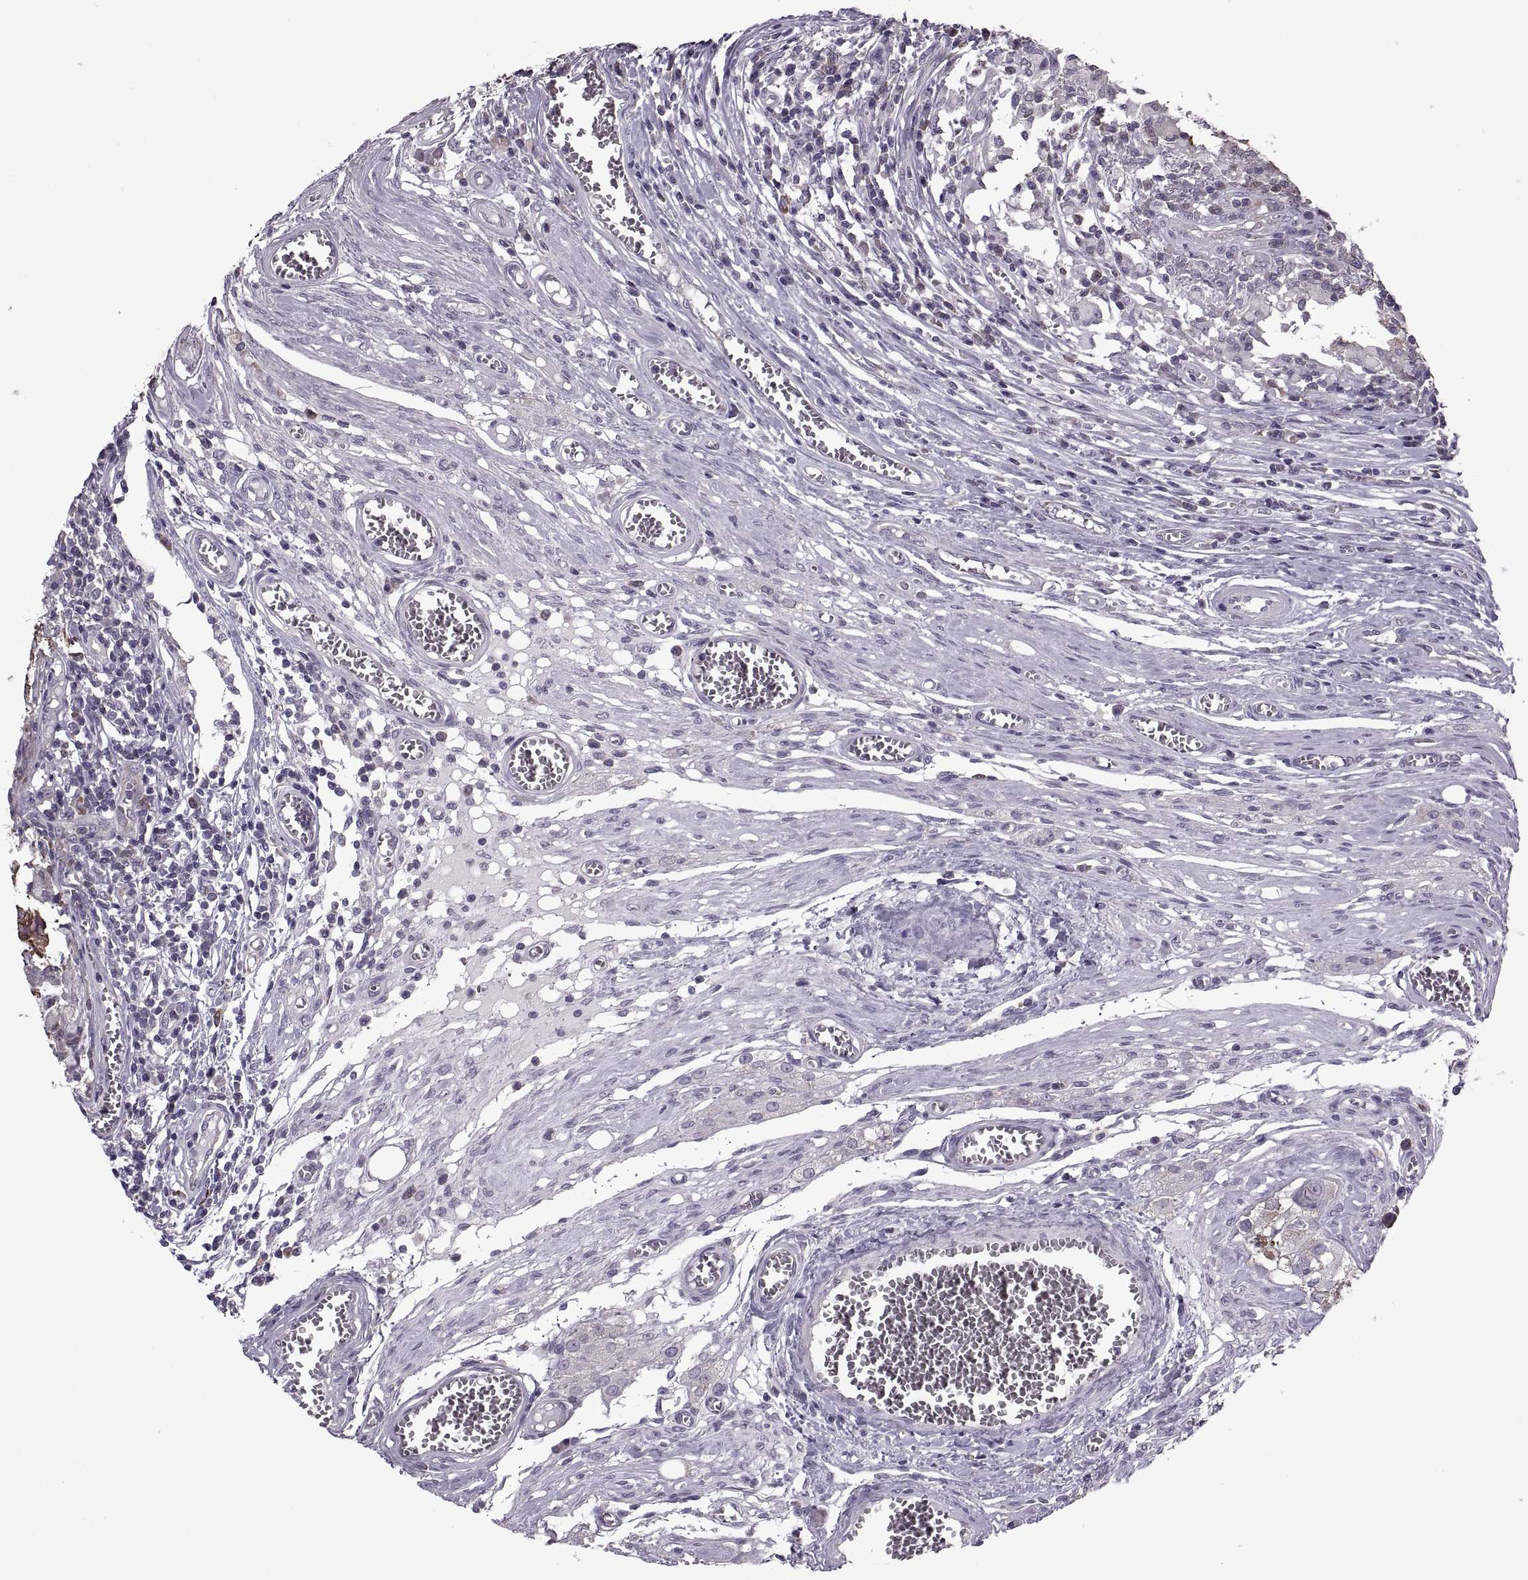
{"staining": {"intensity": "strong", "quantity": "25%-75%", "location": "cytoplasmic/membranous"}, "tissue": "testis cancer", "cell_type": "Tumor cells", "image_type": "cancer", "snomed": [{"axis": "morphology", "description": "Carcinoma, Embryonal, NOS"}, {"axis": "topography", "description": "Testis"}], "caption": "High-power microscopy captured an immunohistochemistry photomicrograph of testis embryonal carcinoma, revealing strong cytoplasmic/membranous staining in approximately 25%-75% of tumor cells. The staining was performed using DAB, with brown indicating positive protein expression. Nuclei are stained blue with hematoxylin.", "gene": "PABPC1", "patient": {"sex": "male", "age": 36}}